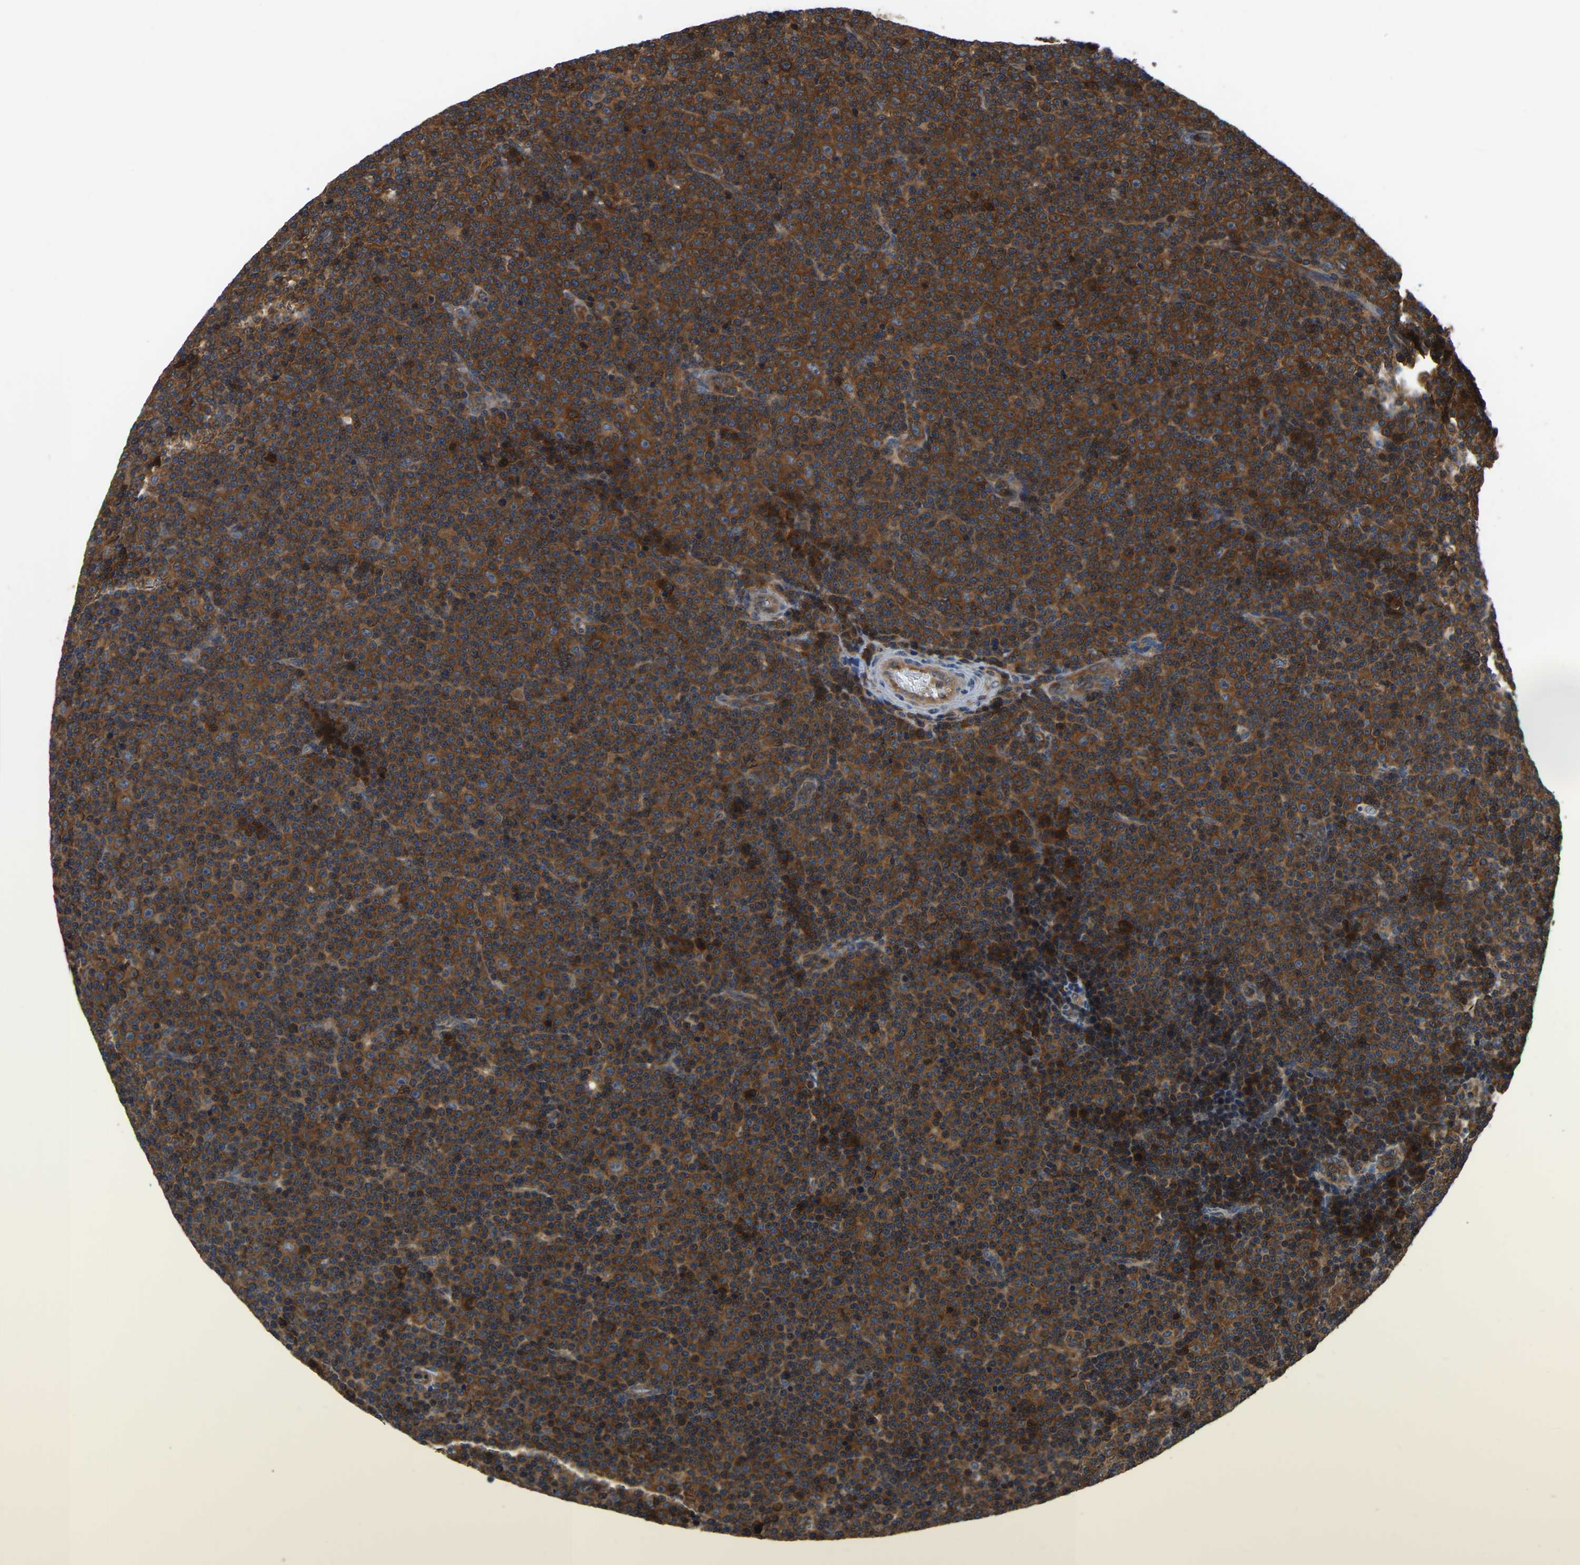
{"staining": {"intensity": "strong", "quantity": ">75%", "location": "cytoplasmic/membranous"}, "tissue": "lymphoma", "cell_type": "Tumor cells", "image_type": "cancer", "snomed": [{"axis": "morphology", "description": "Malignant lymphoma, non-Hodgkin's type, Low grade"}, {"axis": "topography", "description": "Lymph node"}], "caption": "DAB immunohistochemical staining of human lymphoma displays strong cytoplasmic/membranous protein staining in about >75% of tumor cells. Using DAB (3,3'-diaminobenzidine) (brown) and hematoxylin (blue) stains, captured at high magnification using brightfield microscopy.", "gene": "GARS1", "patient": {"sex": "female", "age": 67}}